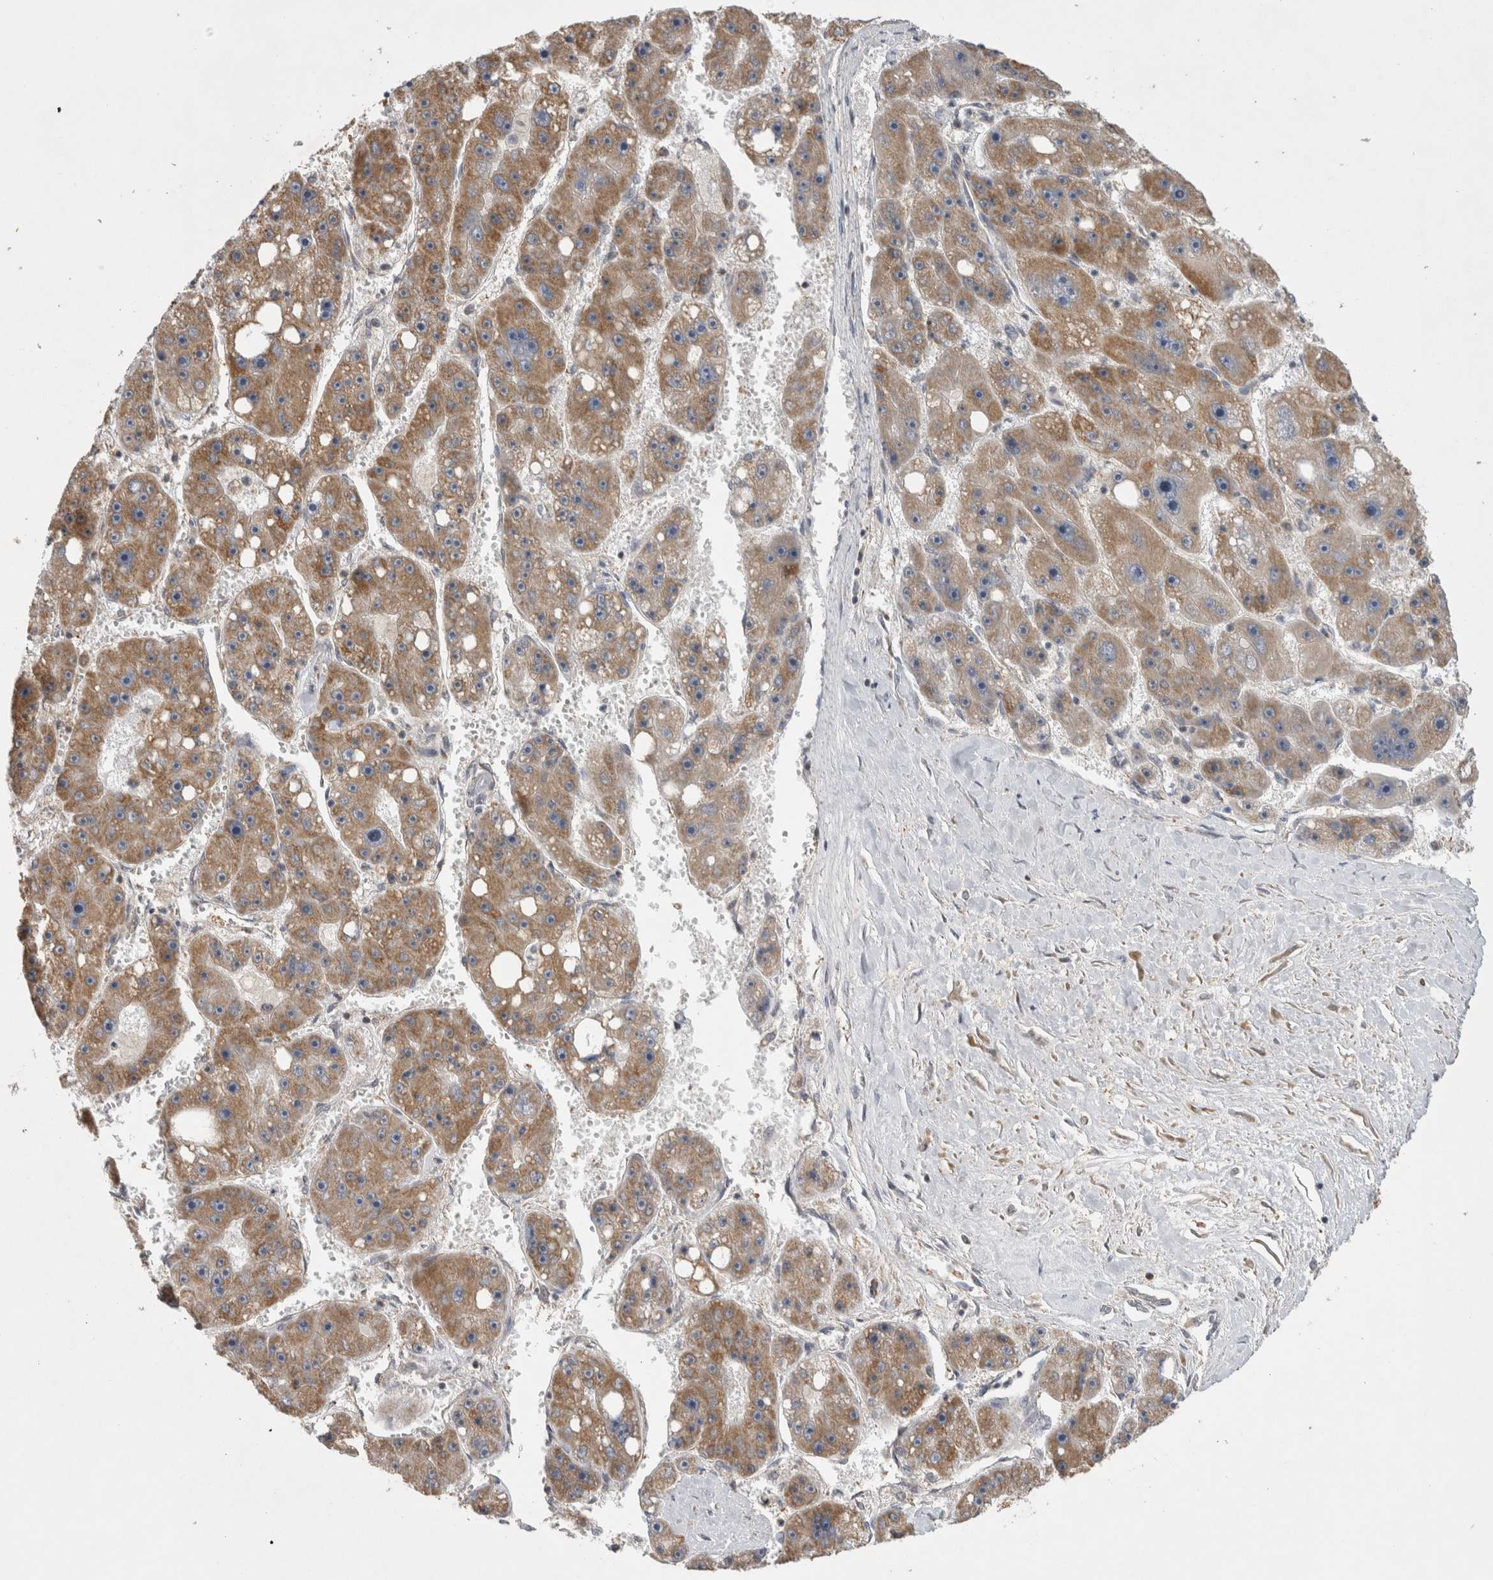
{"staining": {"intensity": "moderate", "quantity": ">75%", "location": "cytoplasmic/membranous"}, "tissue": "liver cancer", "cell_type": "Tumor cells", "image_type": "cancer", "snomed": [{"axis": "morphology", "description": "Carcinoma, Hepatocellular, NOS"}, {"axis": "topography", "description": "Liver"}], "caption": "This micrograph shows hepatocellular carcinoma (liver) stained with immunohistochemistry (IHC) to label a protein in brown. The cytoplasmic/membranous of tumor cells show moderate positivity for the protein. Nuclei are counter-stained blue.", "gene": "KCNIP1", "patient": {"sex": "female", "age": 61}}